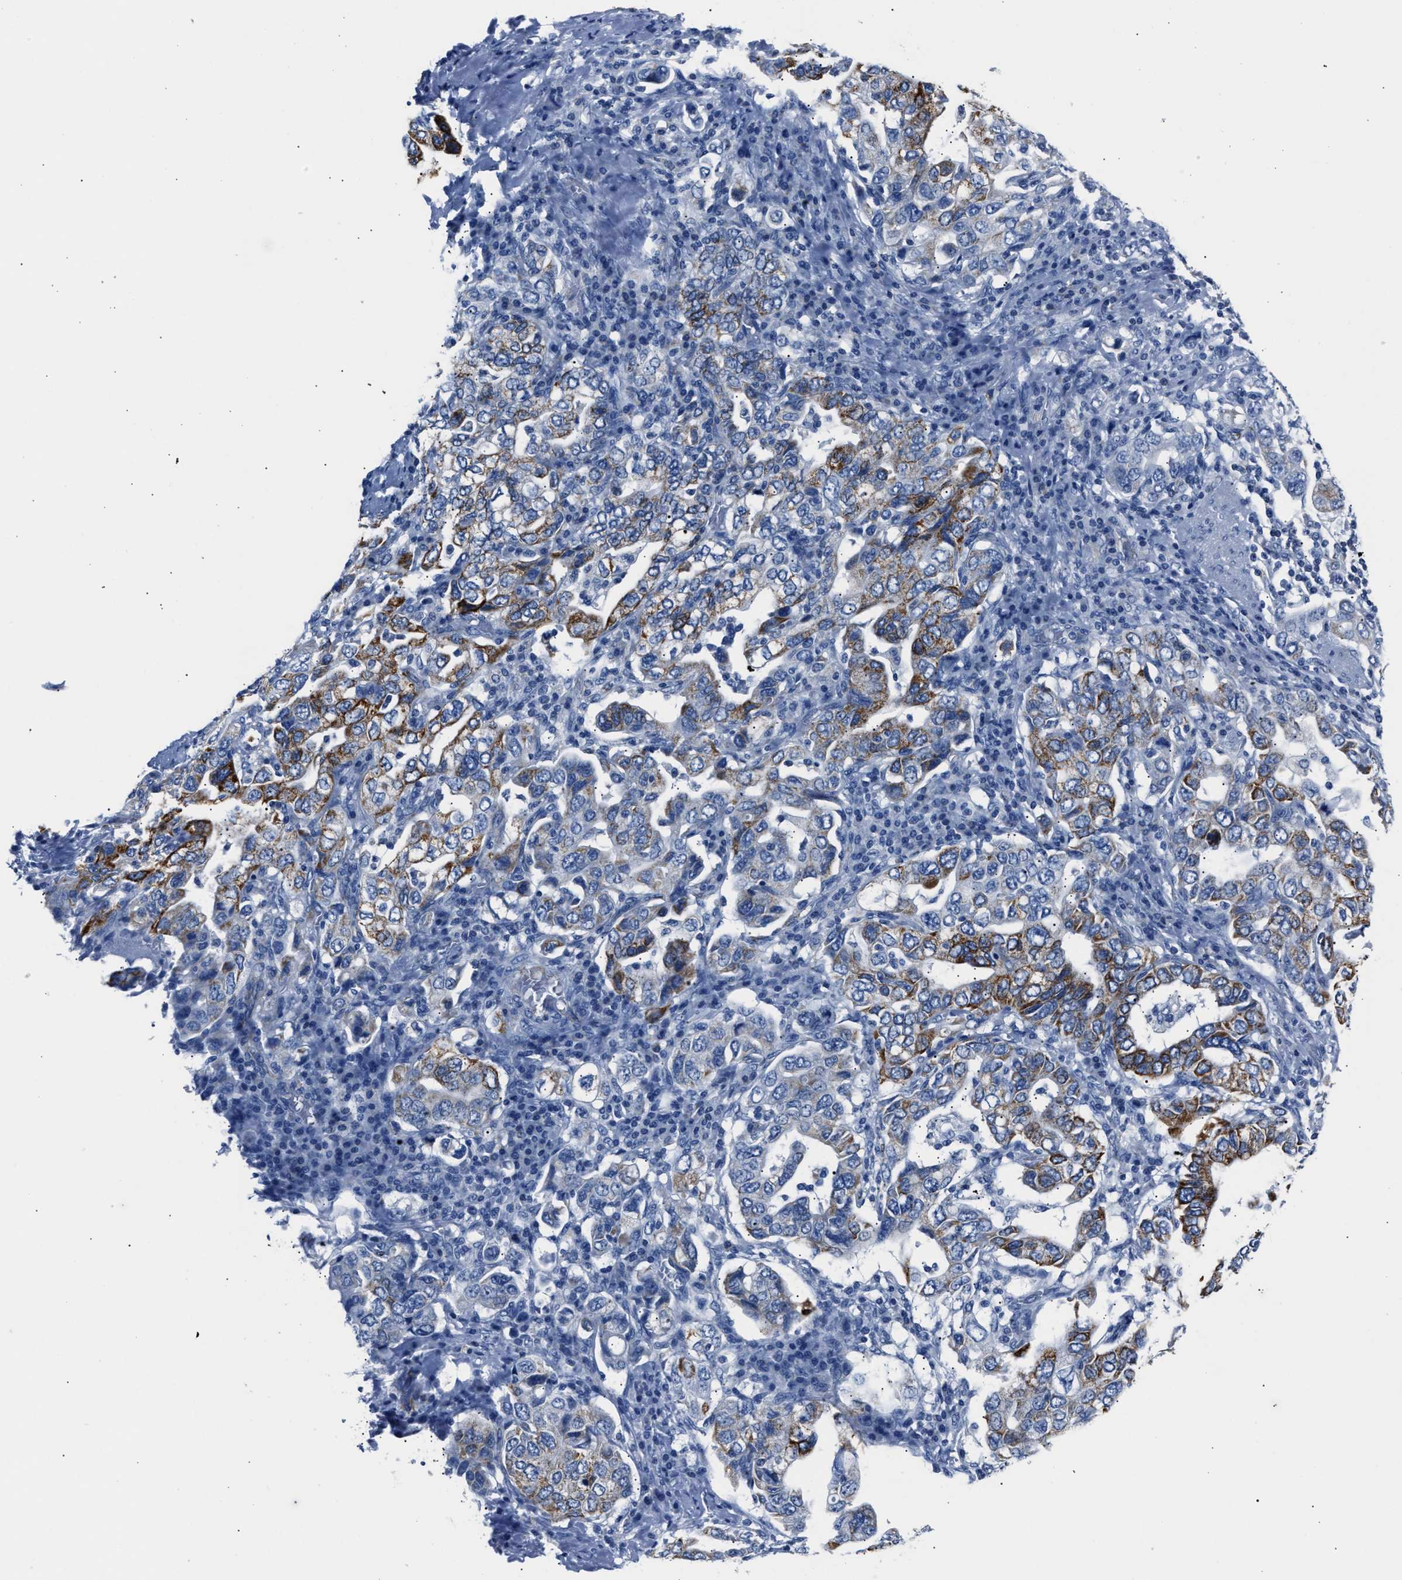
{"staining": {"intensity": "strong", "quantity": "<25%", "location": "cytoplasmic/membranous"}, "tissue": "stomach cancer", "cell_type": "Tumor cells", "image_type": "cancer", "snomed": [{"axis": "morphology", "description": "Adenocarcinoma, NOS"}, {"axis": "topography", "description": "Stomach, upper"}], "caption": "An image of adenocarcinoma (stomach) stained for a protein reveals strong cytoplasmic/membranous brown staining in tumor cells.", "gene": "AMACR", "patient": {"sex": "male", "age": 62}}